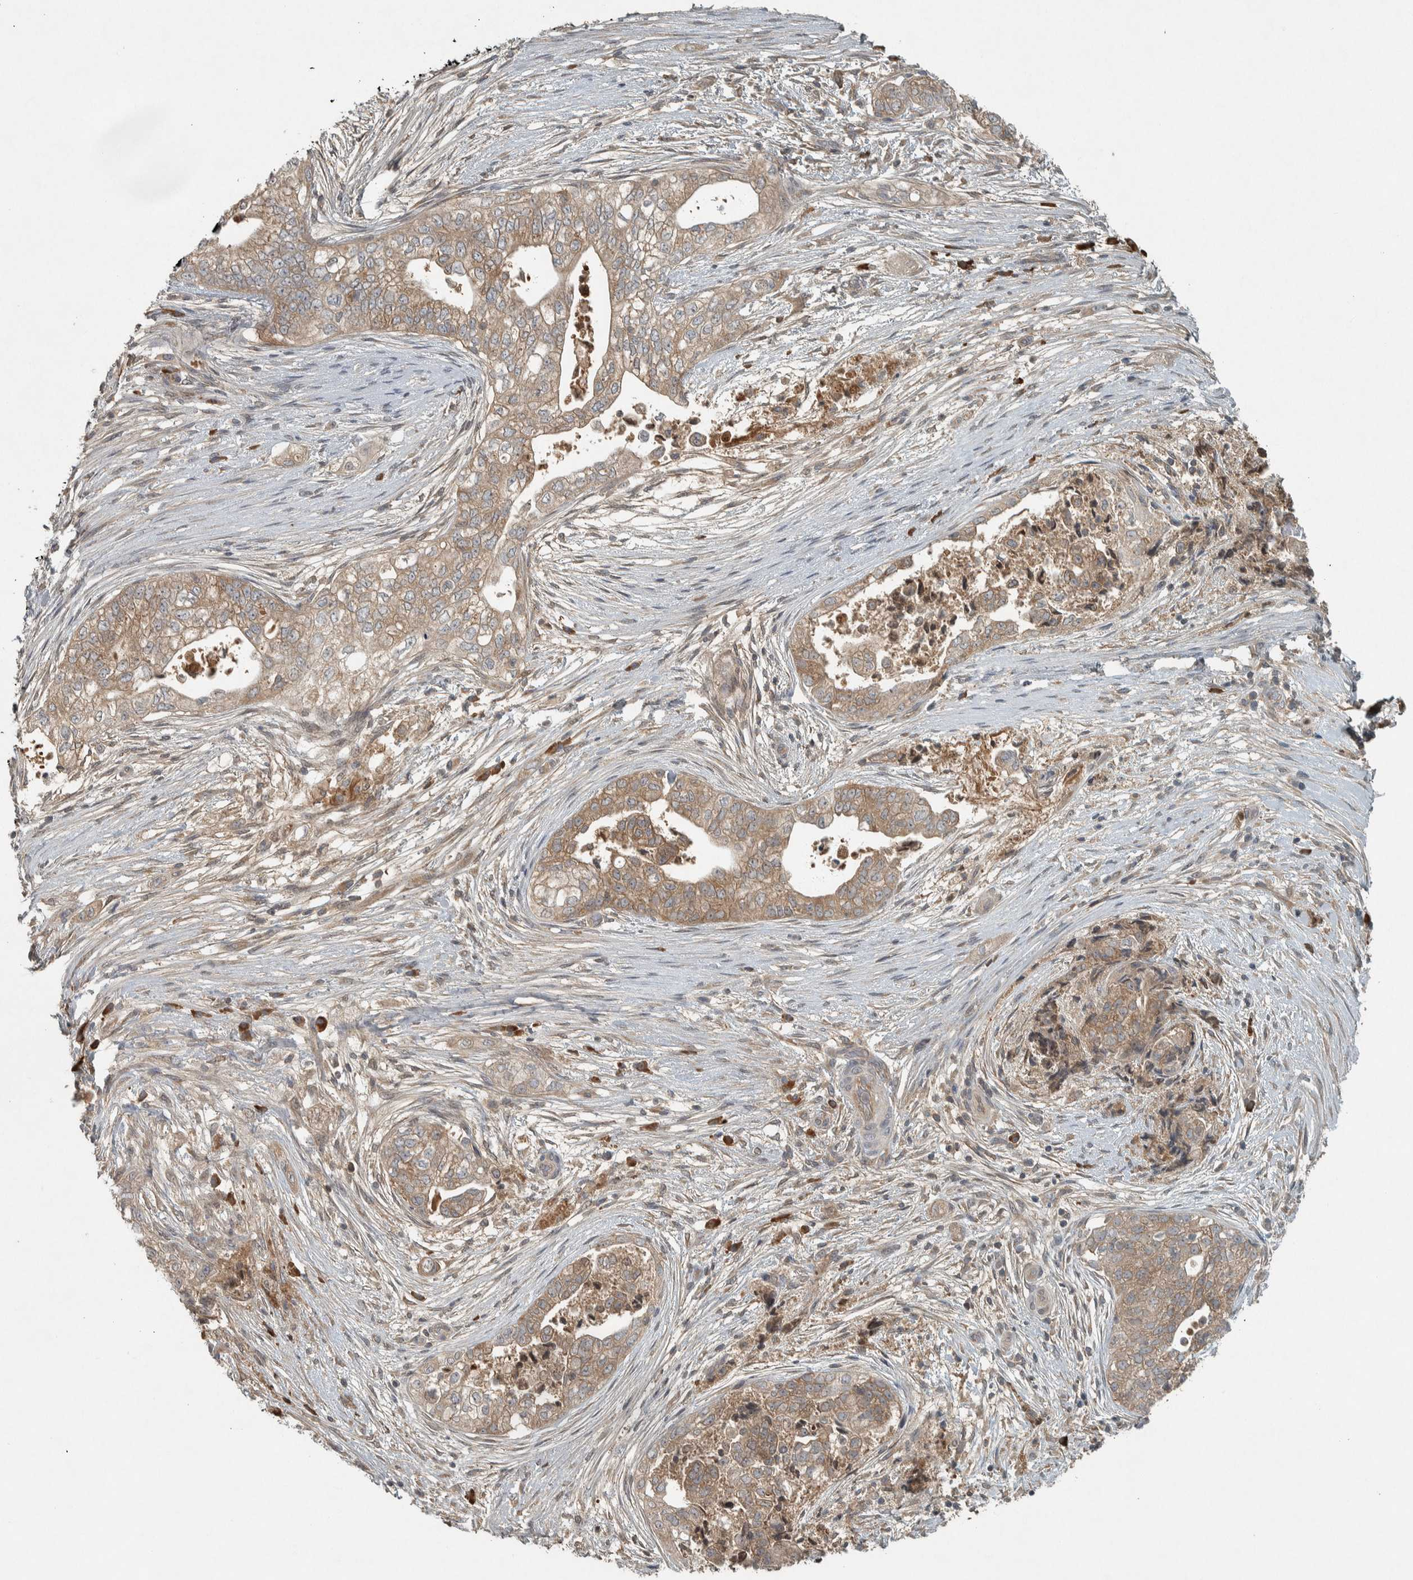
{"staining": {"intensity": "weak", "quantity": ">75%", "location": "cytoplasmic/membranous"}, "tissue": "pancreatic cancer", "cell_type": "Tumor cells", "image_type": "cancer", "snomed": [{"axis": "morphology", "description": "Adenocarcinoma, NOS"}, {"axis": "topography", "description": "Pancreas"}], "caption": "Pancreatic cancer tissue exhibits weak cytoplasmic/membranous expression in approximately >75% of tumor cells", "gene": "CLCN2", "patient": {"sex": "male", "age": 72}}